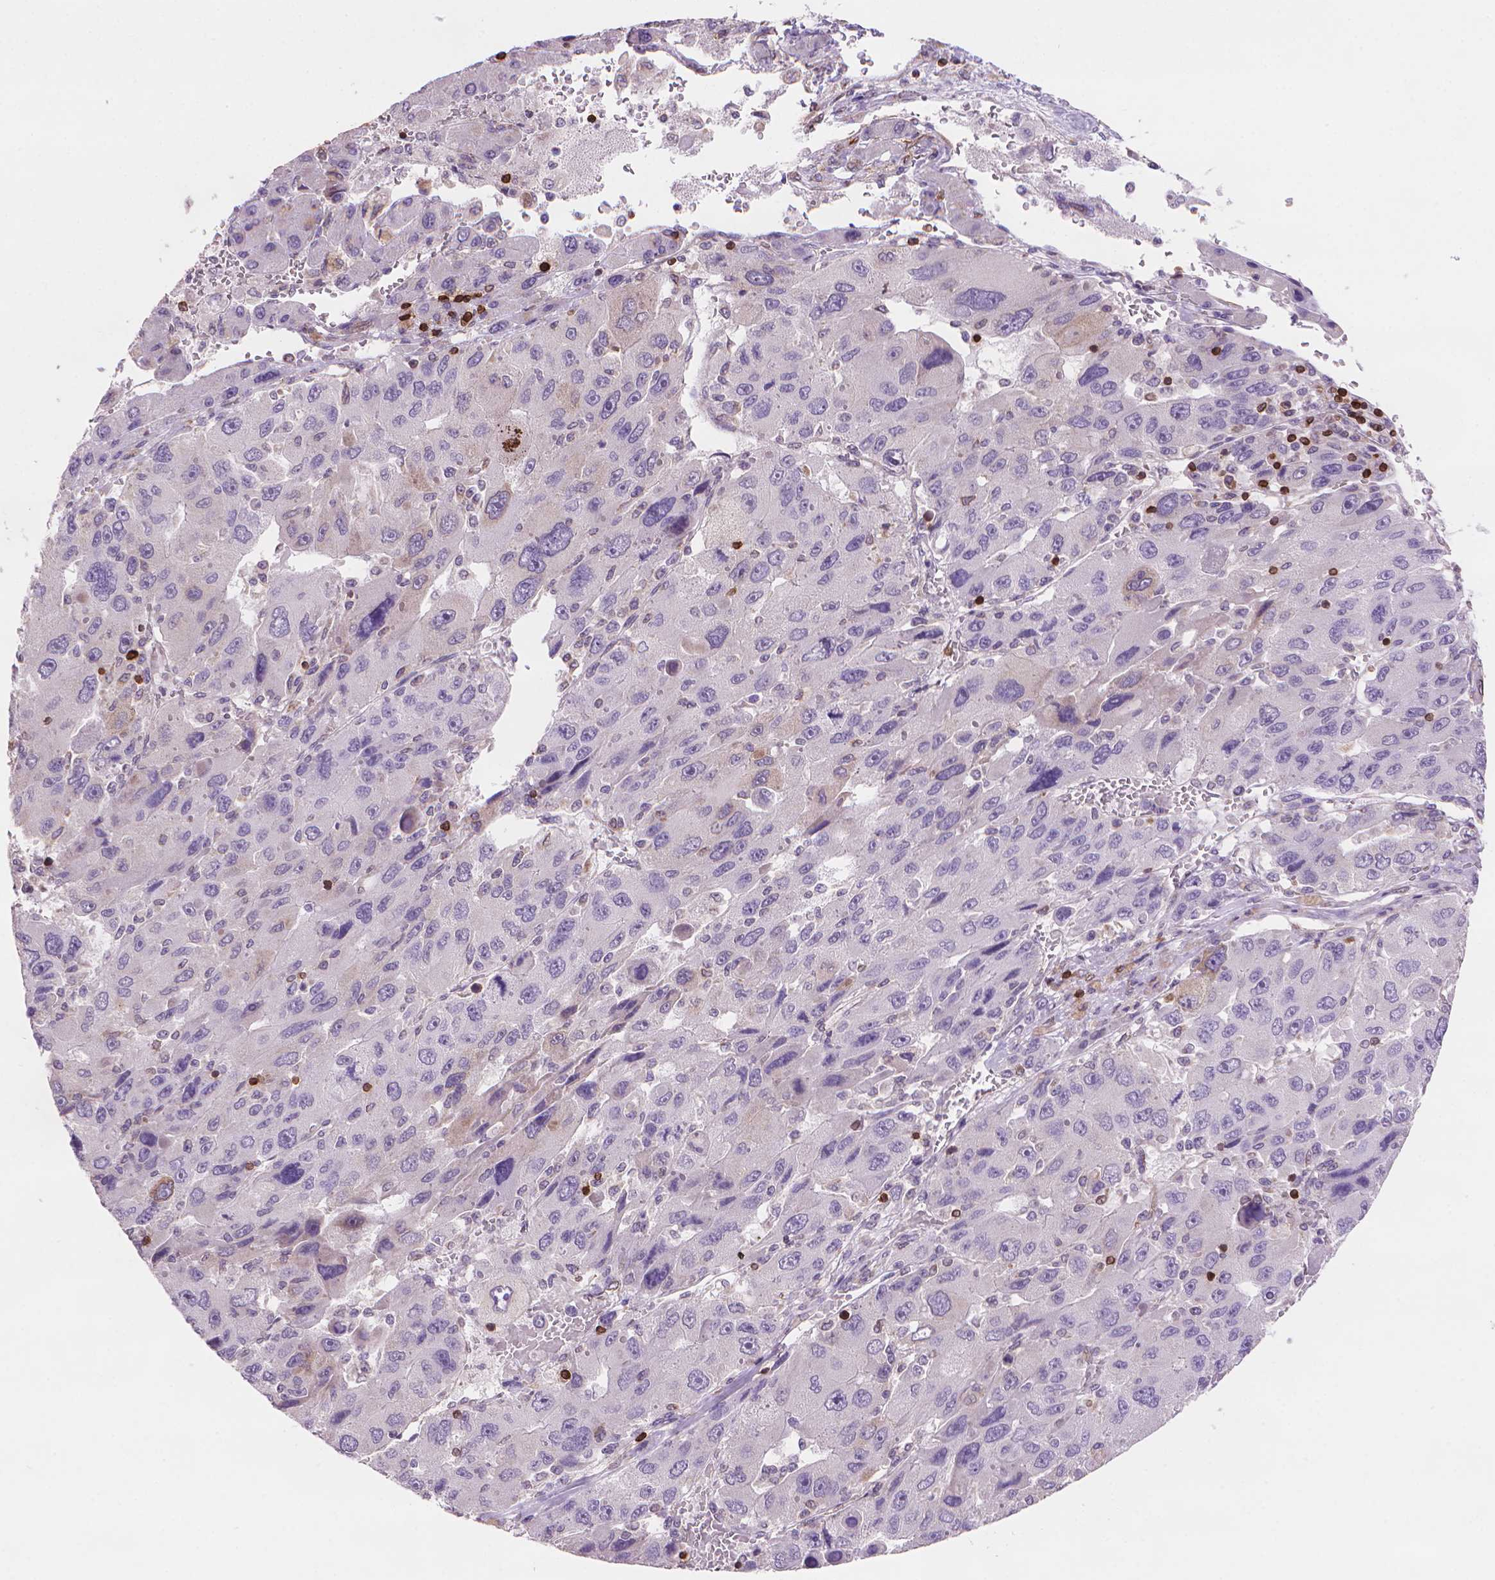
{"staining": {"intensity": "negative", "quantity": "none", "location": "none"}, "tissue": "liver cancer", "cell_type": "Tumor cells", "image_type": "cancer", "snomed": [{"axis": "morphology", "description": "Carcinoma, Hepatocellular, NOS"}, {"axis": "topography", "description": "Liver"}], "caption": "The micrograph demonstrates no significant staining in tumor cells of liver cancer.", "gene": "BCL2", "patient": {"sex": "female", "age": 41}}